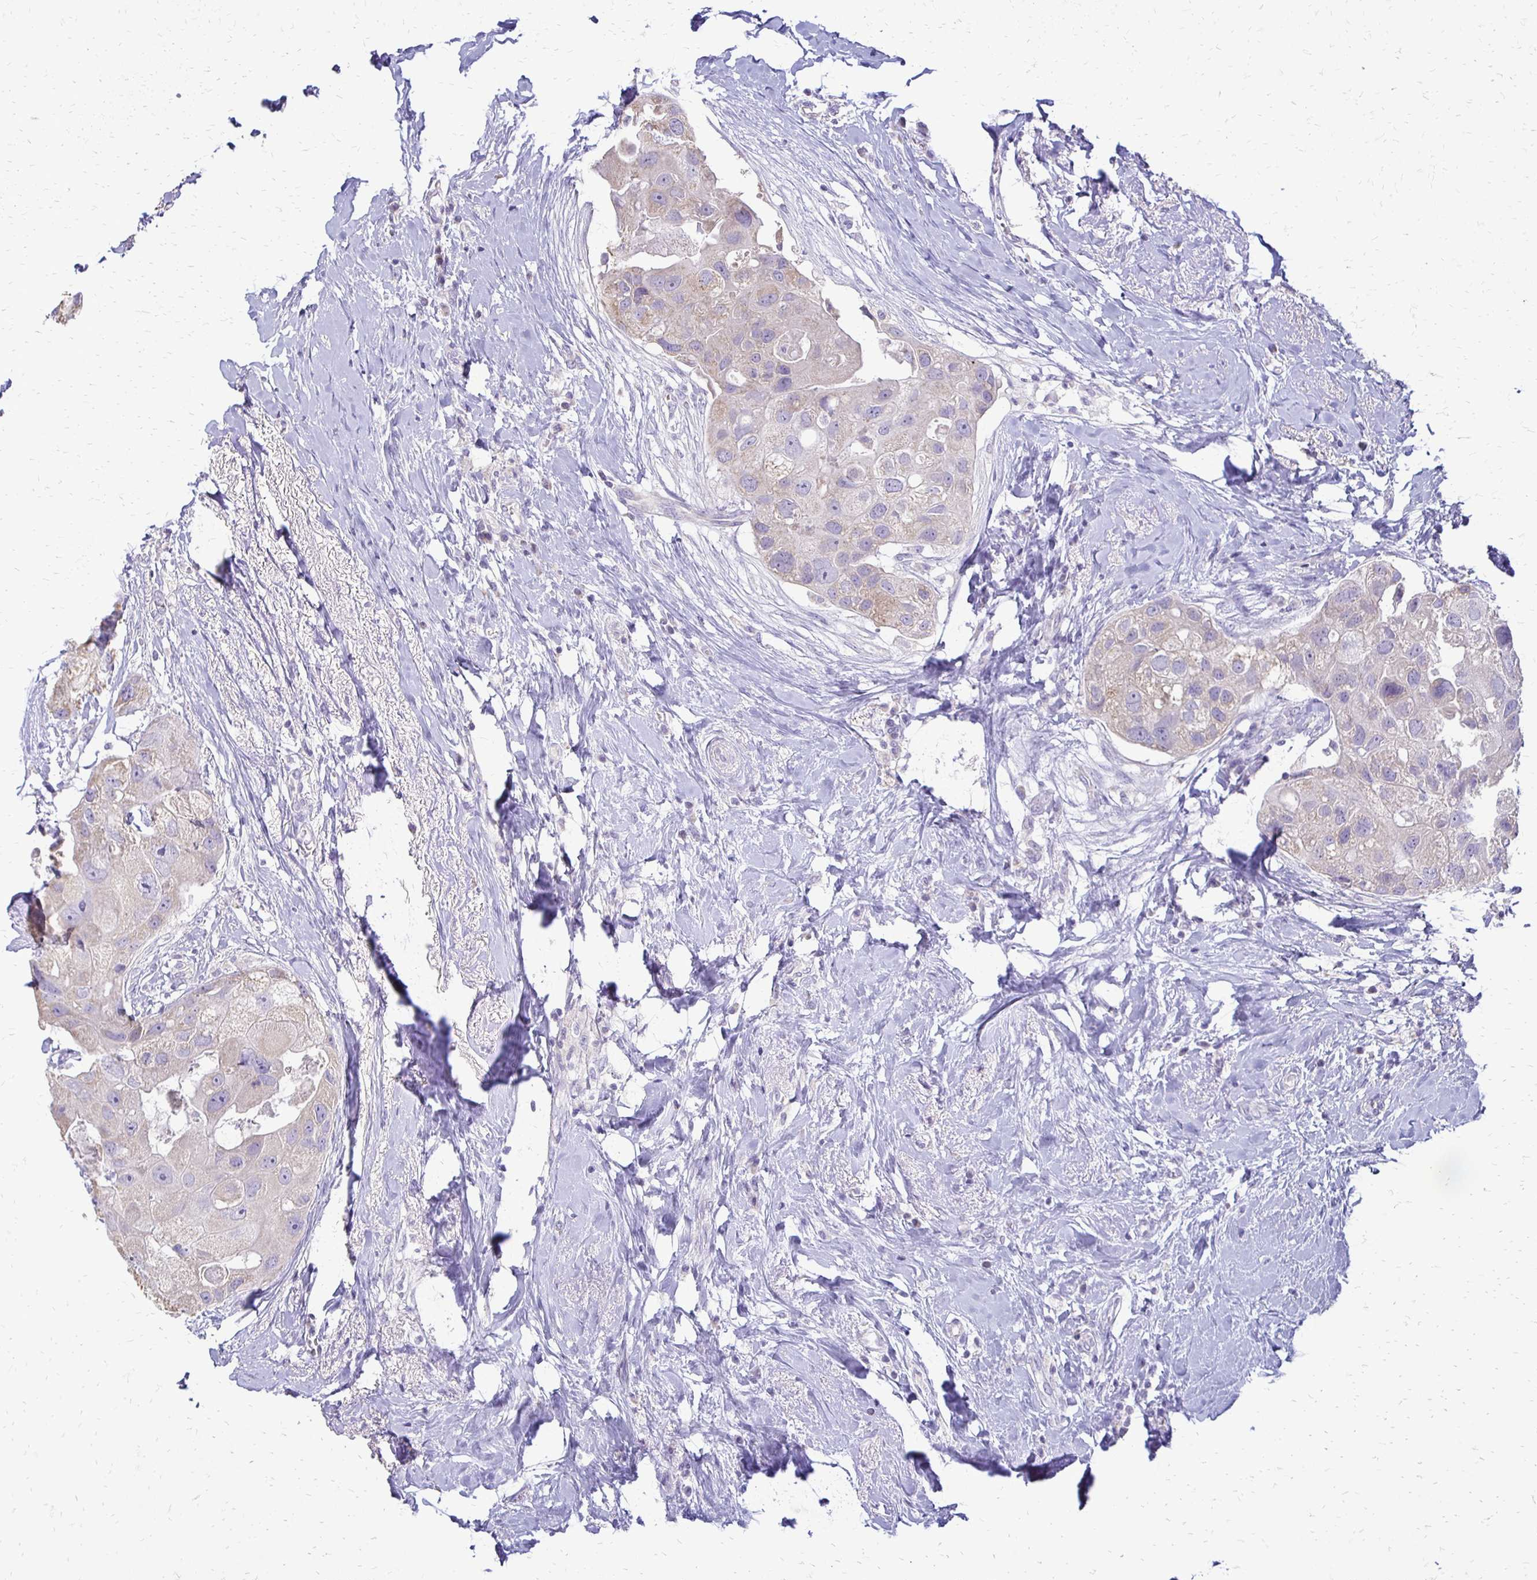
{"staining": {"intensity": "negative", "quantity": "none", "location": "none"}, "tissue": "breast cancer", "cell_type": "Tumor cells", "image_type": "cancer", "snomed": [{"axis": "morphology", "description": "Duct carcinoma"}, {"axis": "topography", "description": "Breast"}], "caption": "High power microscopy image of an IHC micrograph of breast infiltrating ductal carcinoma, revealing no significant staining in tumor cells.", "gene": "ALPG", "patient": {"sex": "female", "age": 43}}